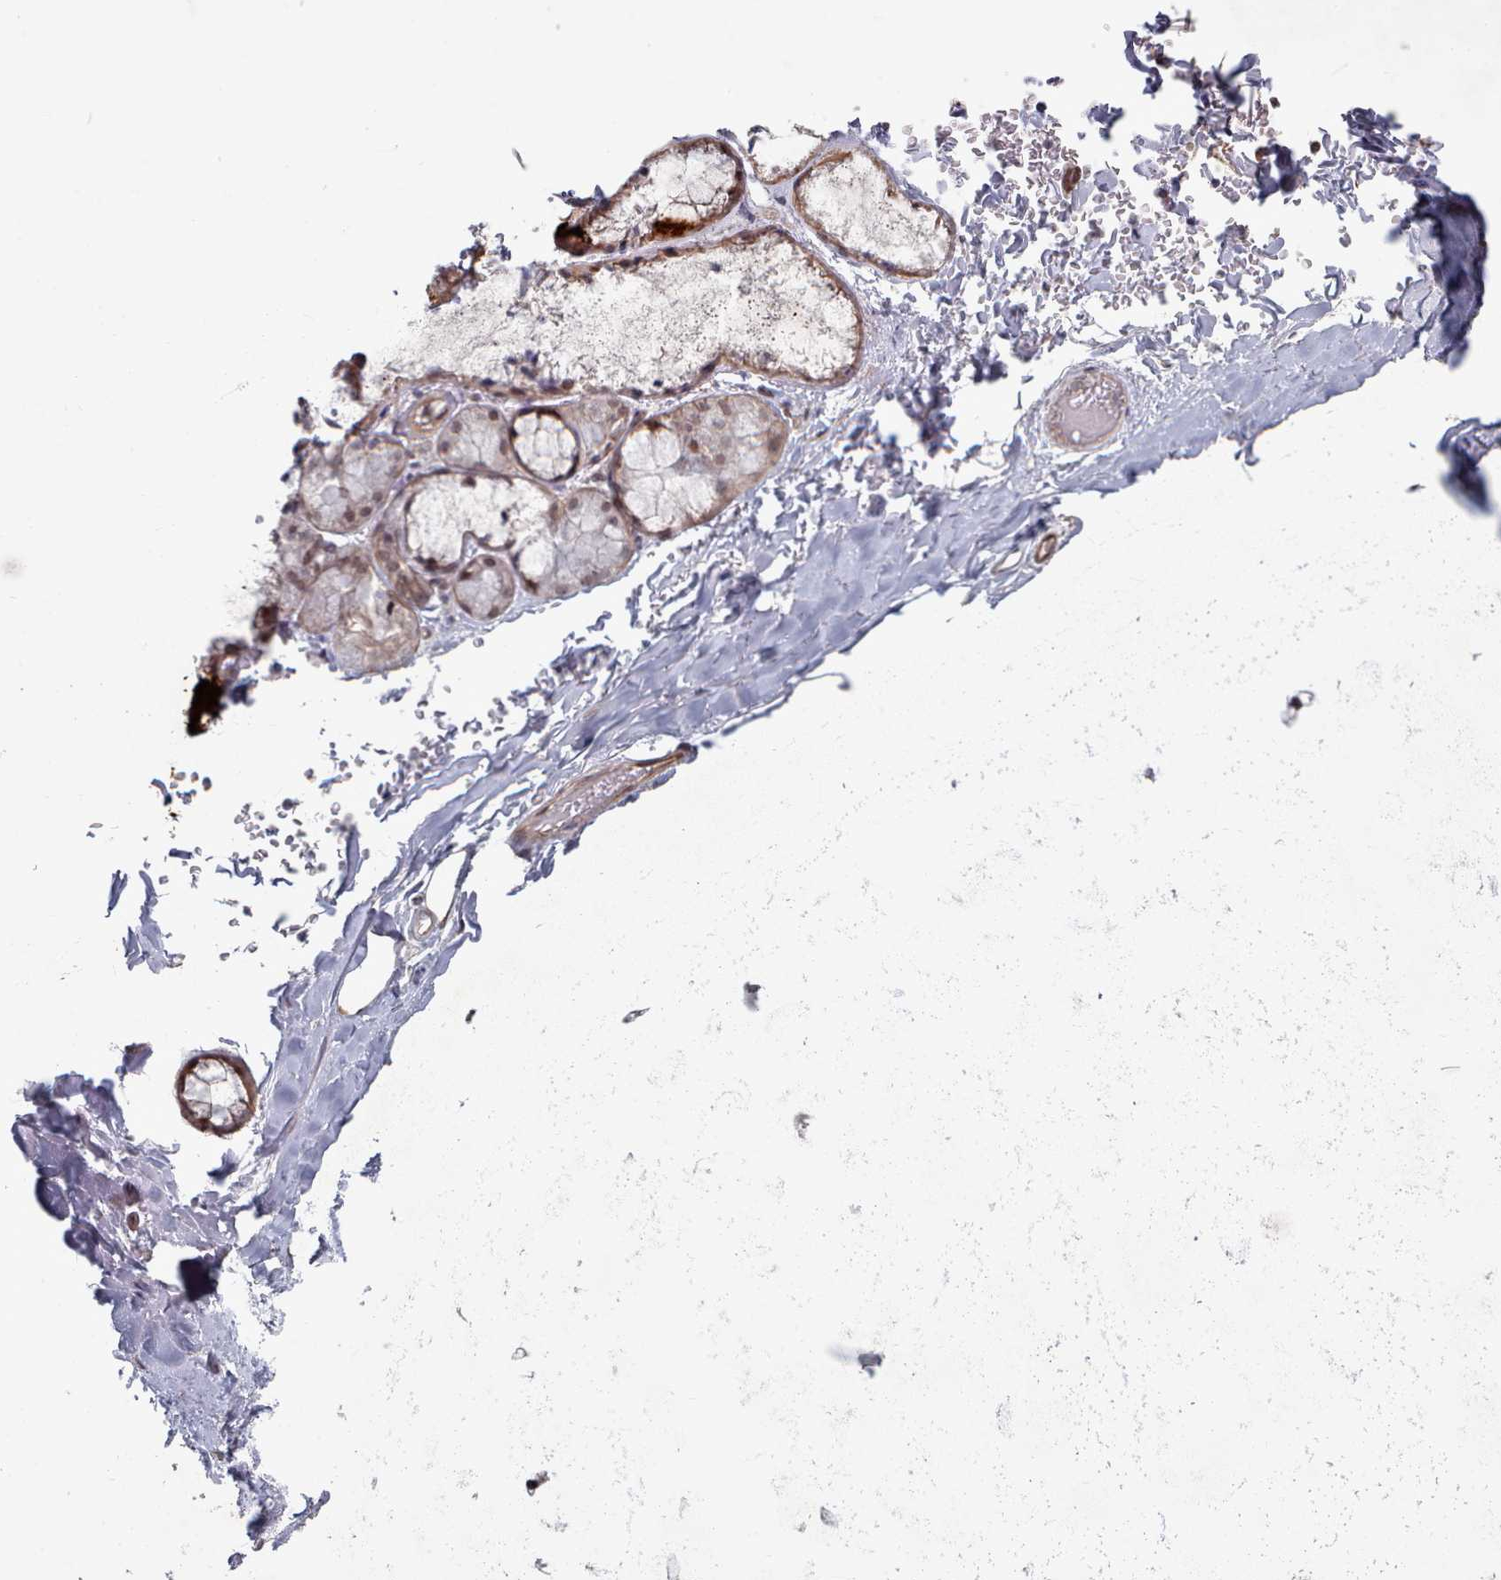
{"staining": {"intensity": "negative", "quantity": "none", "location": "none"}, "tissue": "adipose tissue", "cell_type": "Adipocytes", "image_type": "normal", "snomed": [{"axis": "morphology", "description": "Normal tissue, NOS"}, {"axis": "topography", "description": "Cartilage tissue"}], "caption": "IHC photomicrograph of benign adipose tissue: human adipose tissue stained with DAB demonstrates no significant protein expression in adipocytes.", "gene": "CPSF4", "patient": {"sex": "male", "age": 73}}